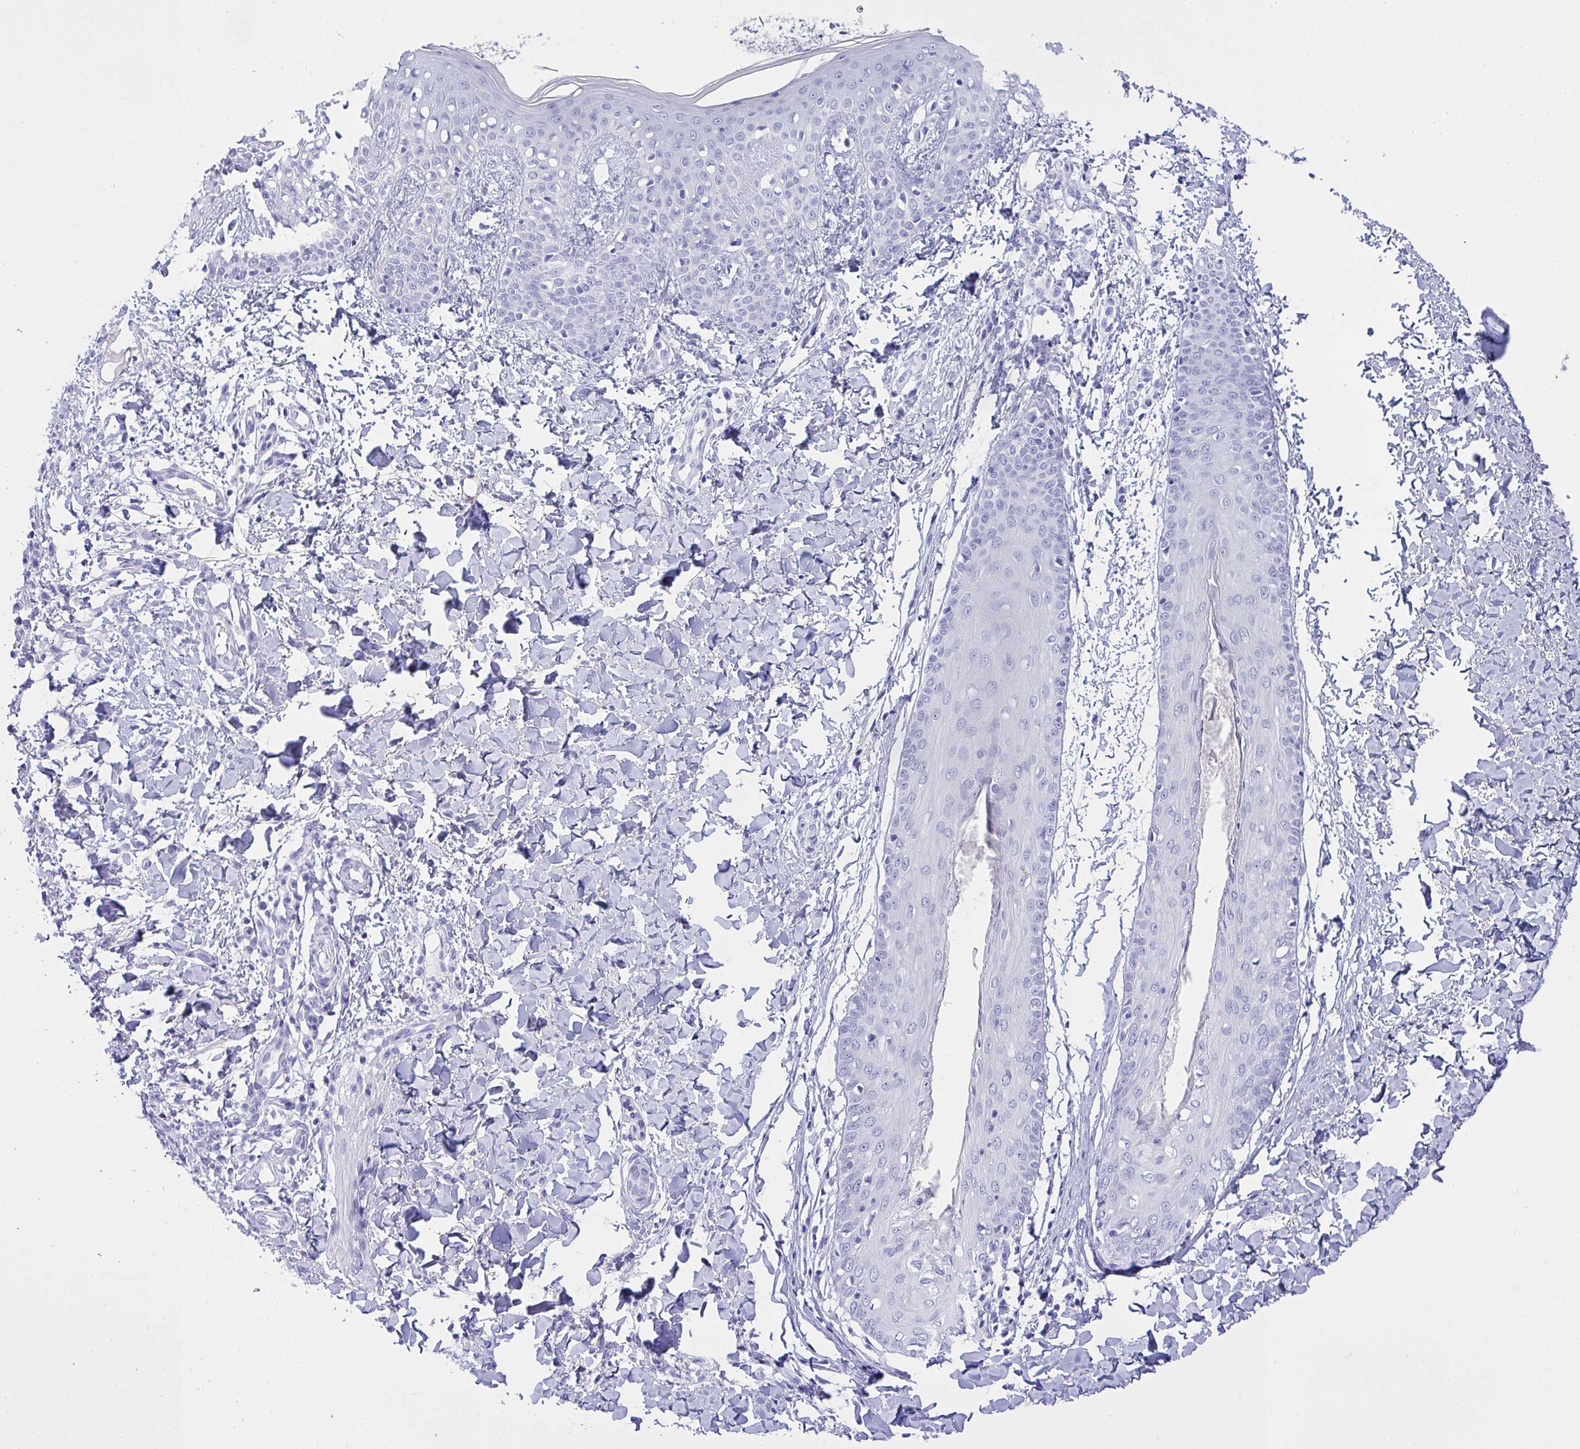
{"staining": {"intensity": "negative", "quantity": "none", "location": "none"}, "tissue": "skin", "cell_type": "Fibroblasts", "image_type": "normal", "snomed": [{"axis": "morphology", "description": "Normal tissue, NOS"}, {"axis": "topography", "description": "Skin"}], "caption": "Immunohistochemical staining of unremarkable skin displays no significant staining in fibroblasts.", "gene": "AKR1D1", "patient": {"sex": "male", "age": 16}}